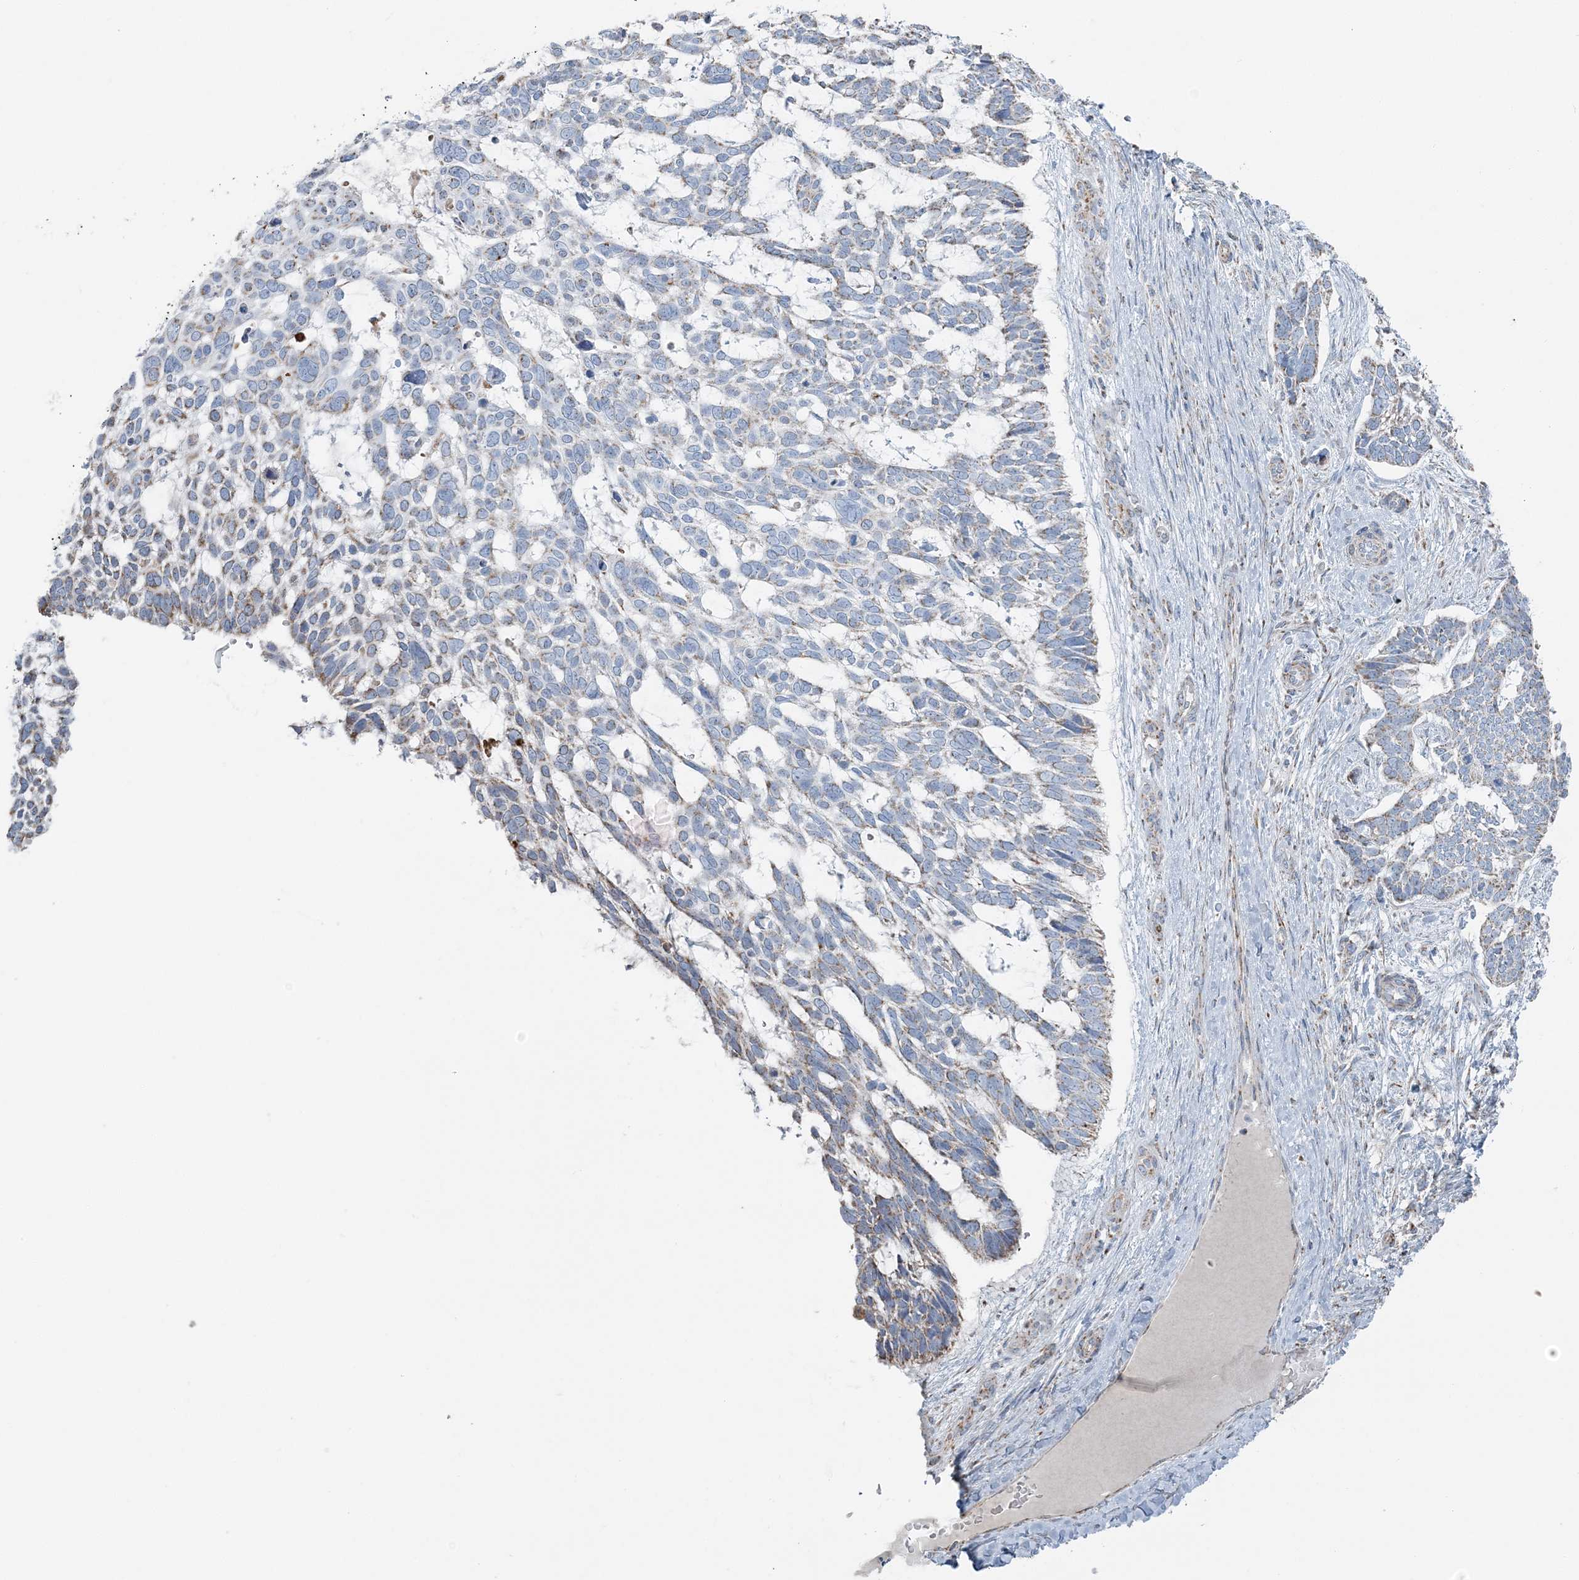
{"staining": {"intensity": "weak", "quantity": "<25%", "location": "cytoplasmic/membranous"}, "tissue": "skin cancer", "cell_type": "Tumor cells", "image_type": "cancer", "snomed": [{"axis": "morphology", "description": "Basal cell carcinoma"}, {"axis": "topography", "description": "Skin"}], "caption": "This is a histopathology image of IHC staining of basal cell carcinoma (skin), which shows no positivity in tumor cells.", "gene": "SLC22A16", "patient": {"sex": "male", "age": 88}}